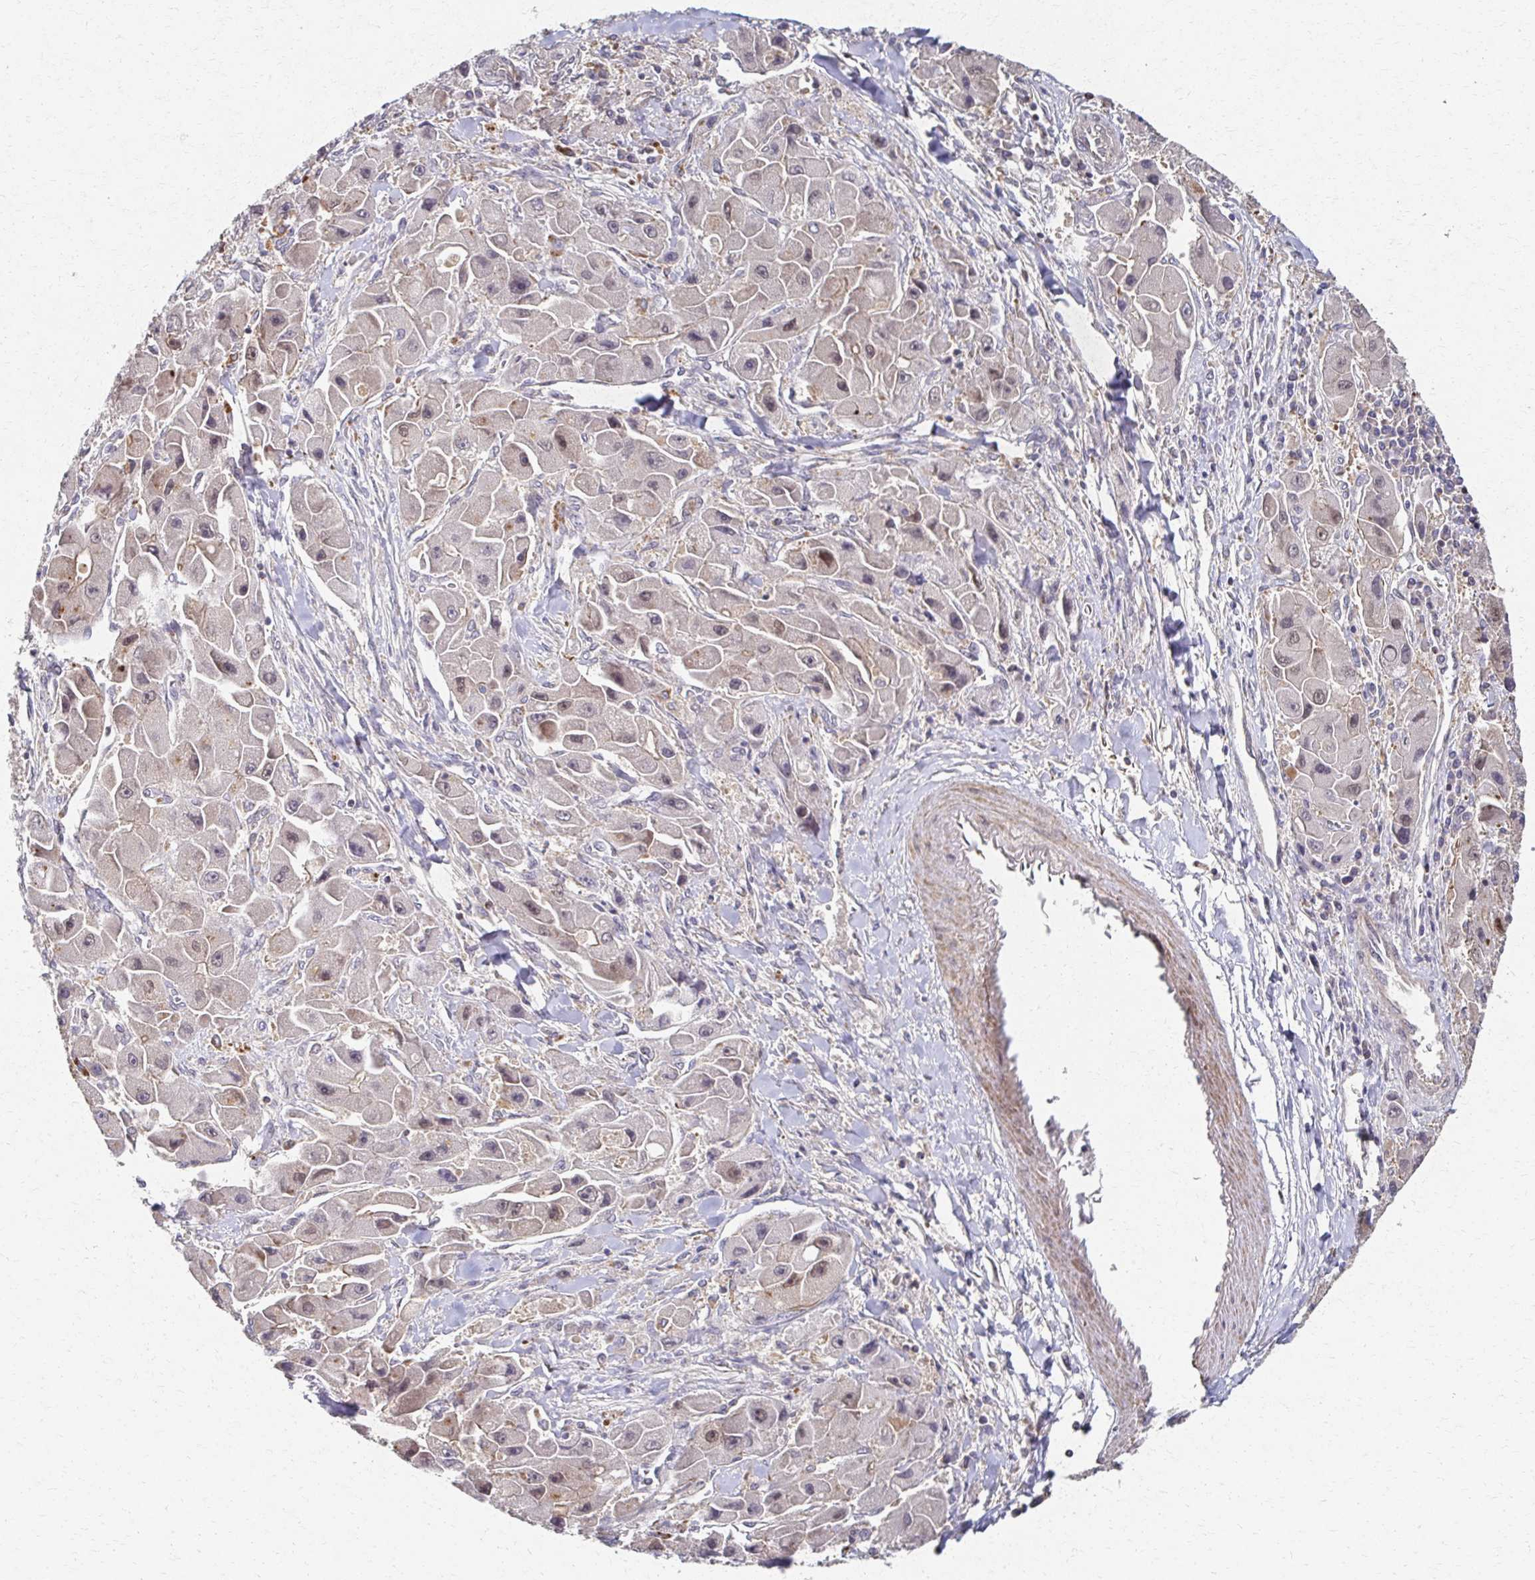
{"staining": {"intensity": "weak", "quantity": "<25%", "location": "nuclear"}, "tissue": "liver cancer", "cell_type": "Tumor cells", "image_type": "cancer", "snomed": [{"axis": "morphology", "description": "Carcinoma, Hepatocellular, NOS"}, {"axis": "topography", "description": "Liver"}], "caption": "High magnification brightfield microscopy of hepatocellular carcinoma (liver) stained with DAB (3,3'-diaminobenzidine) (brown) and counterstained with hematoxylin (blue): tumor cells show no significant staining. (Stains: DAB IHC with hematoxylin counter stain, Microscopy: brightfield microscopy at high magnification).", "gene": "EOLA2", "patient": {"sex": "male", "age": 24}}